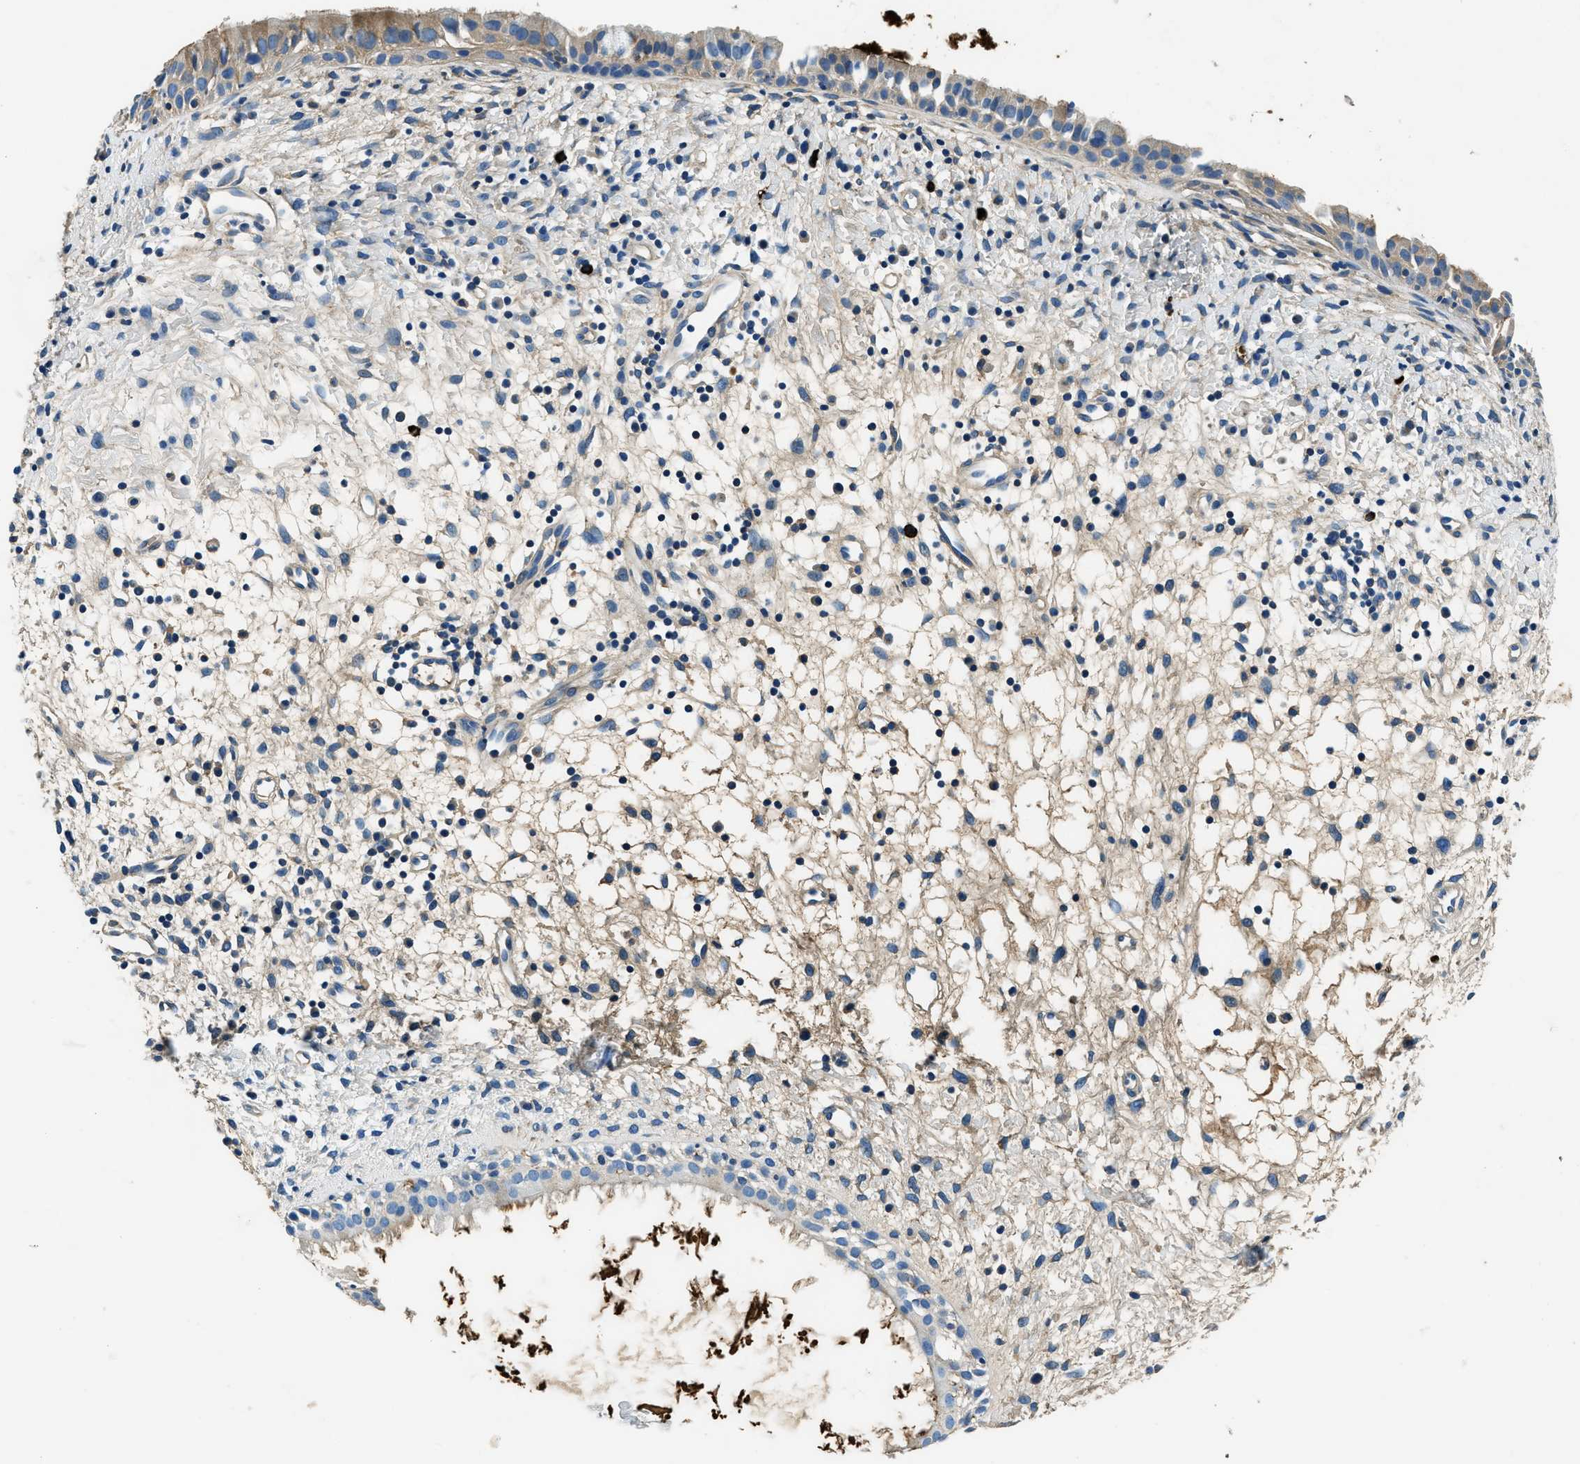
{"staining": {"intensity": "moderate", "quantity": "<25%", "location": "cytoplasmic/membranous"}, "tissue": "nasopharynx", "cell_type": "Respiratory epithelial cells", "image_type": "normal", "snomed": [{"axis": "morphology", "description": "Normal tissue, NOS"}, {"axis": "topography", "description": "Nasopharynx"}], "caption": "A brown stain labels moderate cytoplasmic/membranous positivity of a protein in respiratory epithelial cells of unremarkable nasopharynx.", "gene": "TMEM186", "patient": {"sex": "male", "age": 22}}